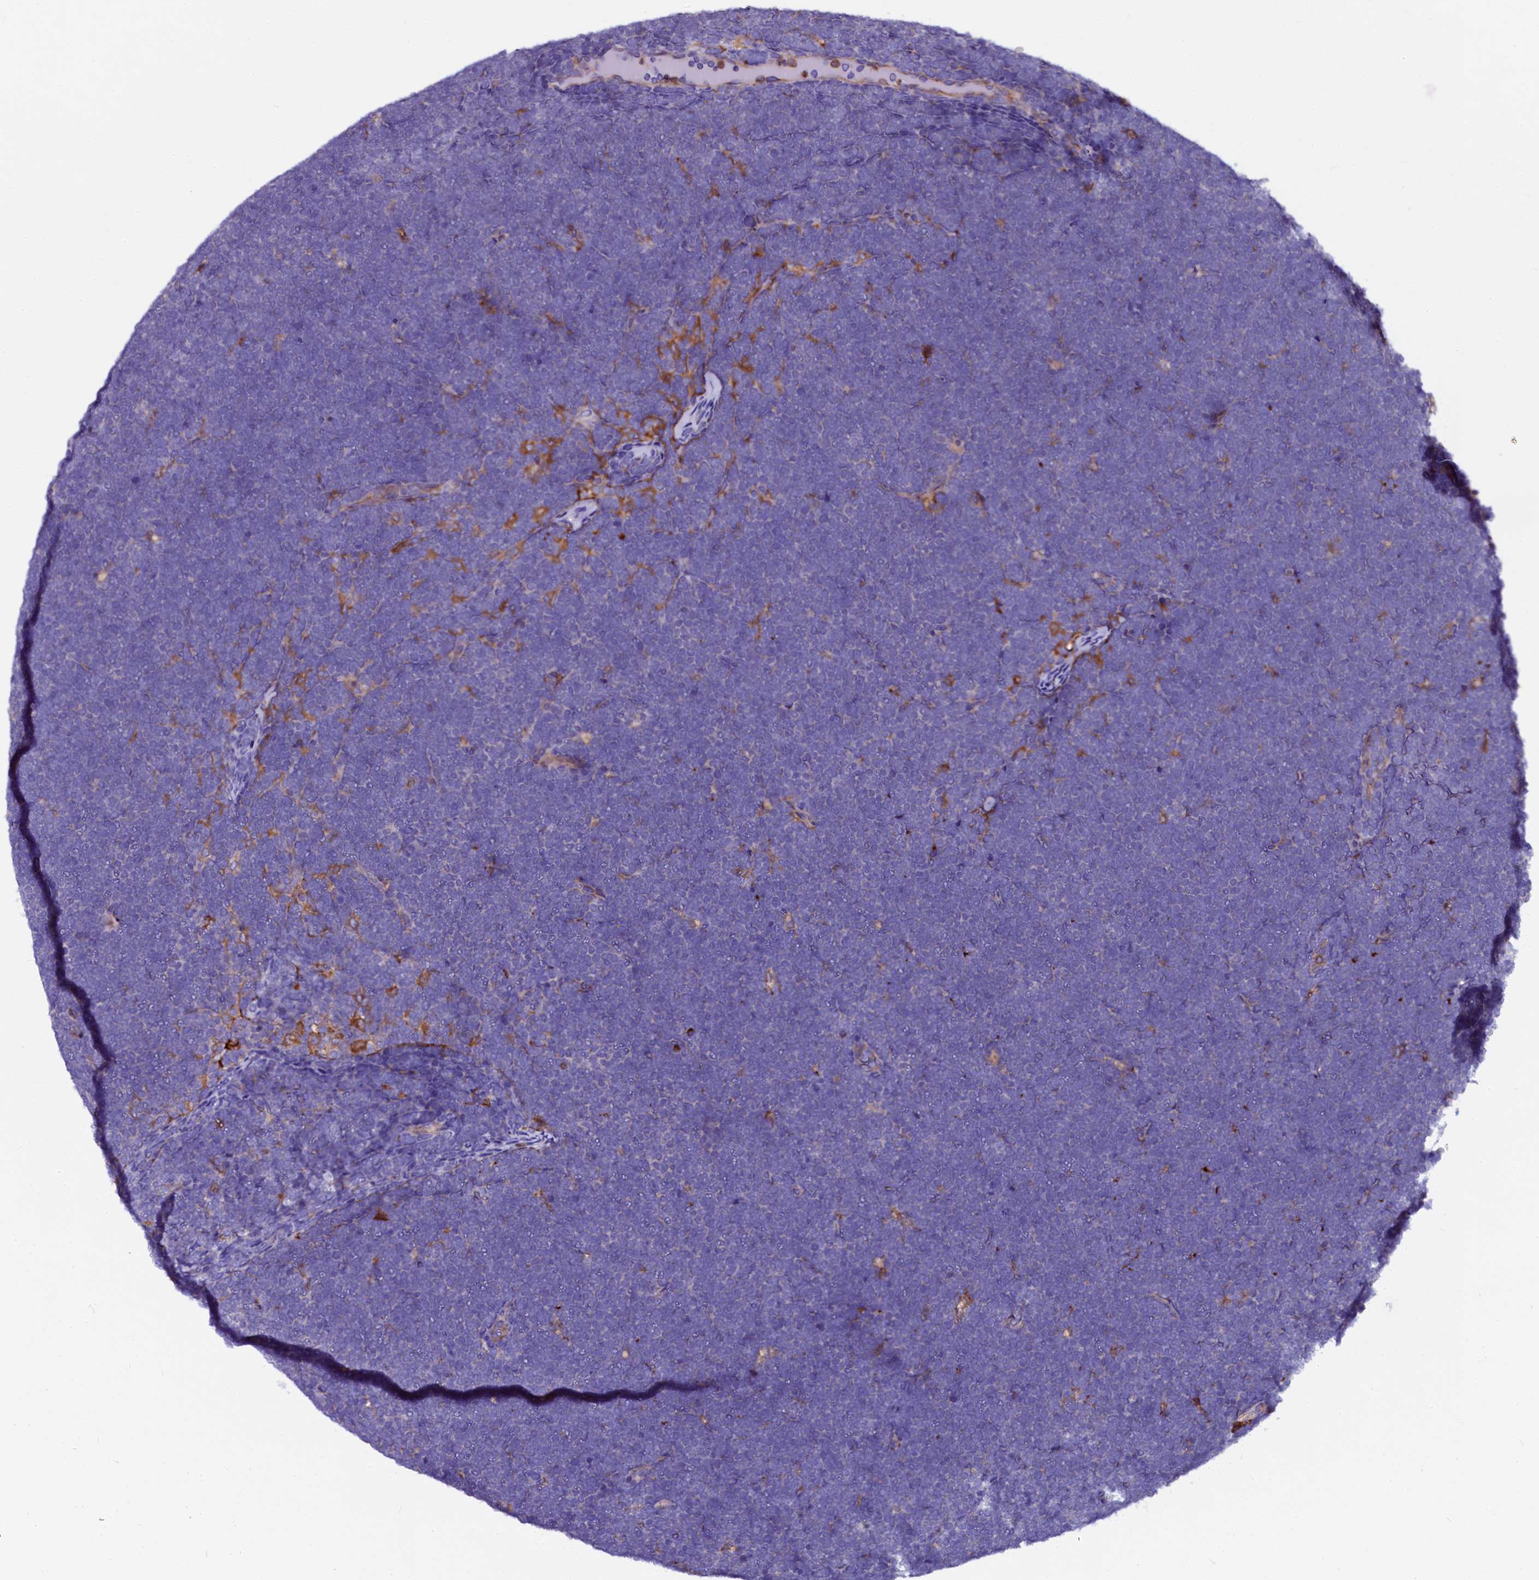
{"staining": {"intensity": "negative", "quantity": "none", "location": "none"}, "tissue": "lymphoma", "cell_type": "Tumor cells", "image_type": "cancer", "snomed": [{"axis": "morphology", "description": "Malignant lymphoma, non-Hodgkin's type, High grade"}, {"axis": "topography", "description": "Lymph node"}], "caption": "IHC photomicrograph of lymphoma stained for a protein (brown), which exhibits no expression in tumor cells. The staining was performed using DAB to visualize the protein expression in brown, while the nuclei were stained in blue with hematoxylin (Magnification: 20x).", "gene": "OTOL1", "patient": {"sex": "male", "age": 13}}